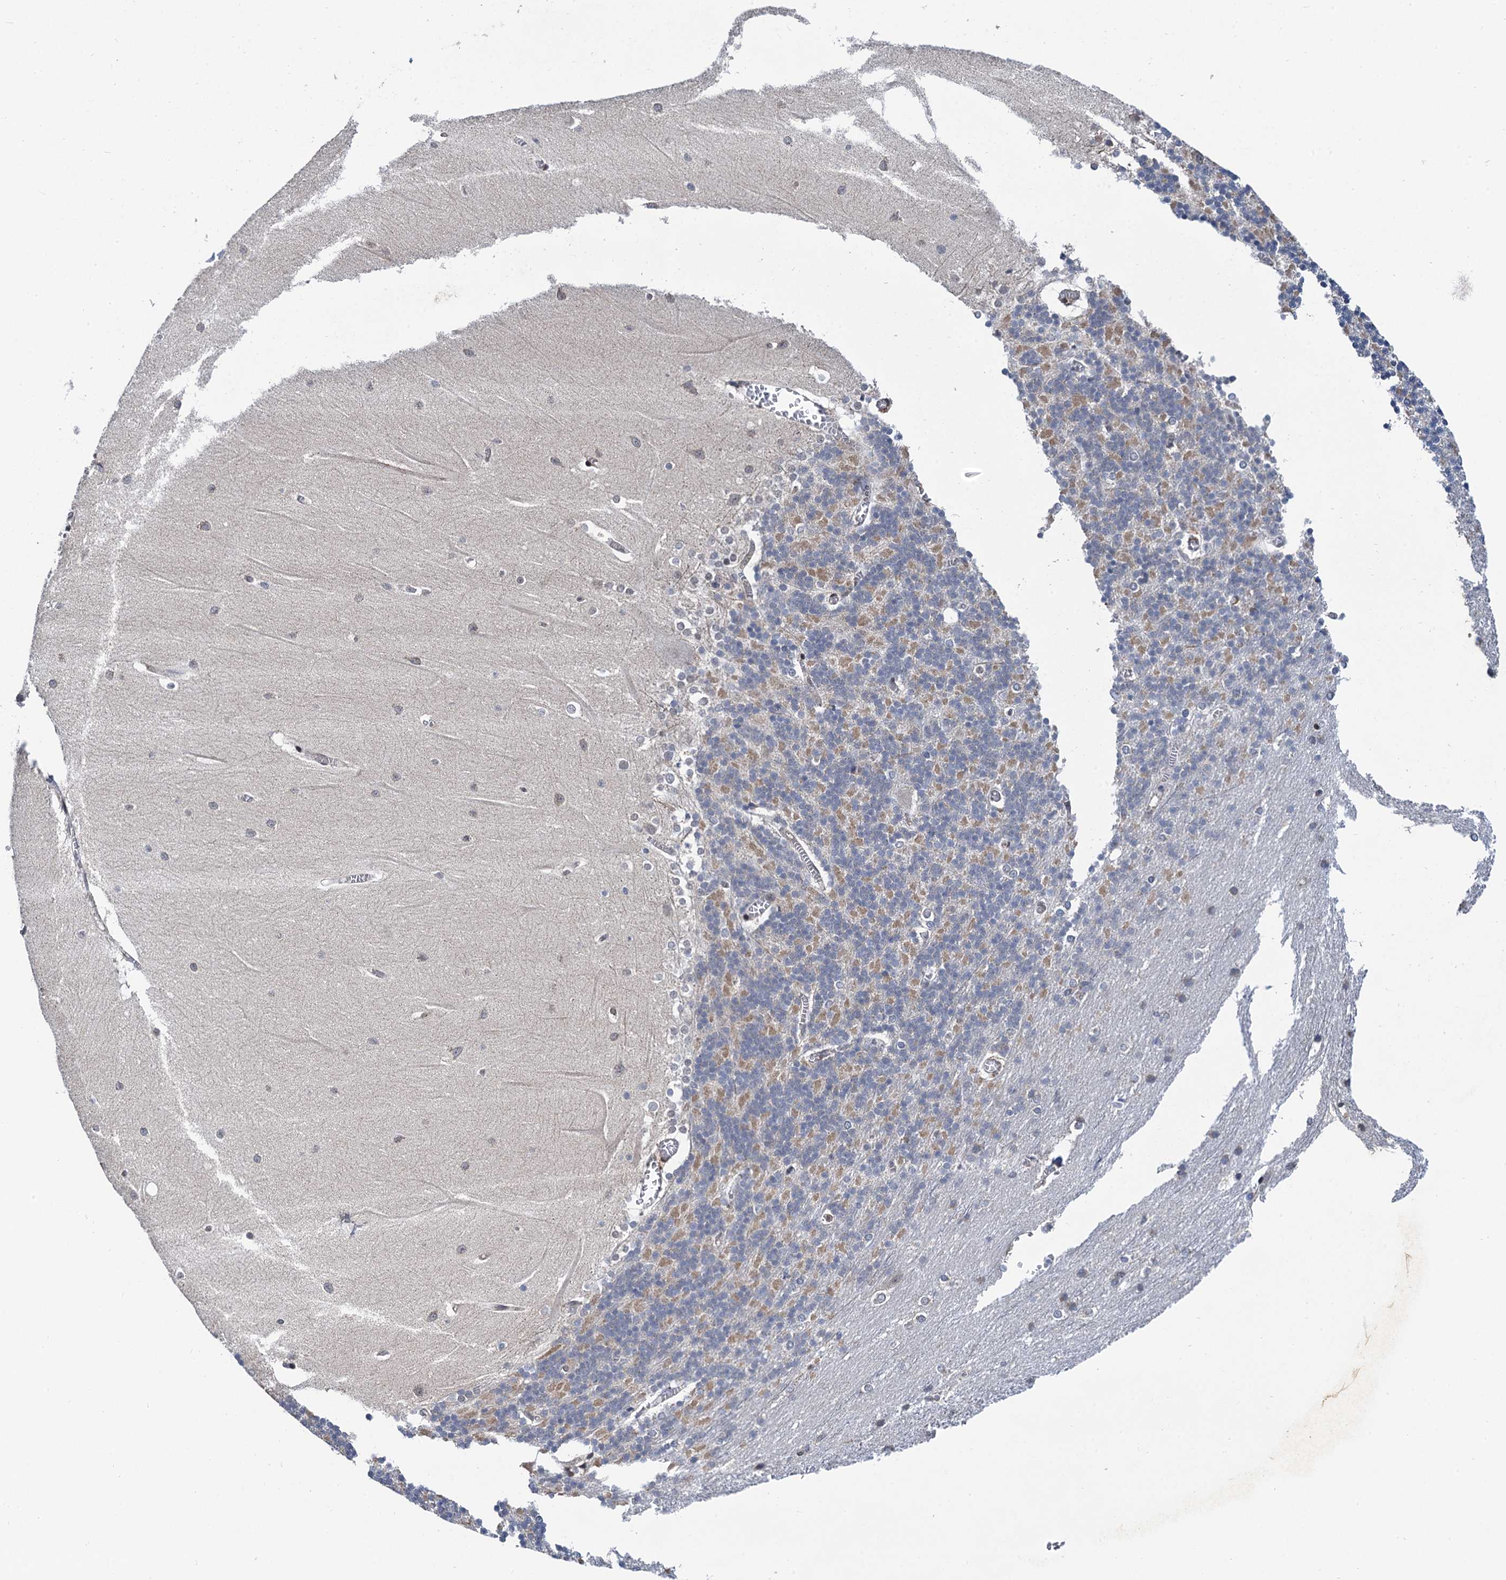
{"staining": {"intensity": "weak", "quantity": "25%-75%", "location": "cytoplasmic/membranous"}, "tissue": "cerebellum", "cell_type": "Cells in granular layer", "image_type": "normal", "snomed": [{"axis": "morphology", "description": "Normal tissue, NOS"}, {"axis": "topography", "description": "Cerebellum"}], "caption": "Immunohistochemistry of benign human cerebellum displays low levels of weak cytoplasmic/membranous staining in approximately 25%-75% of cells in granular layer.", "gene": "CMPK2", "patient": {"sex": "male", "age": 37}}